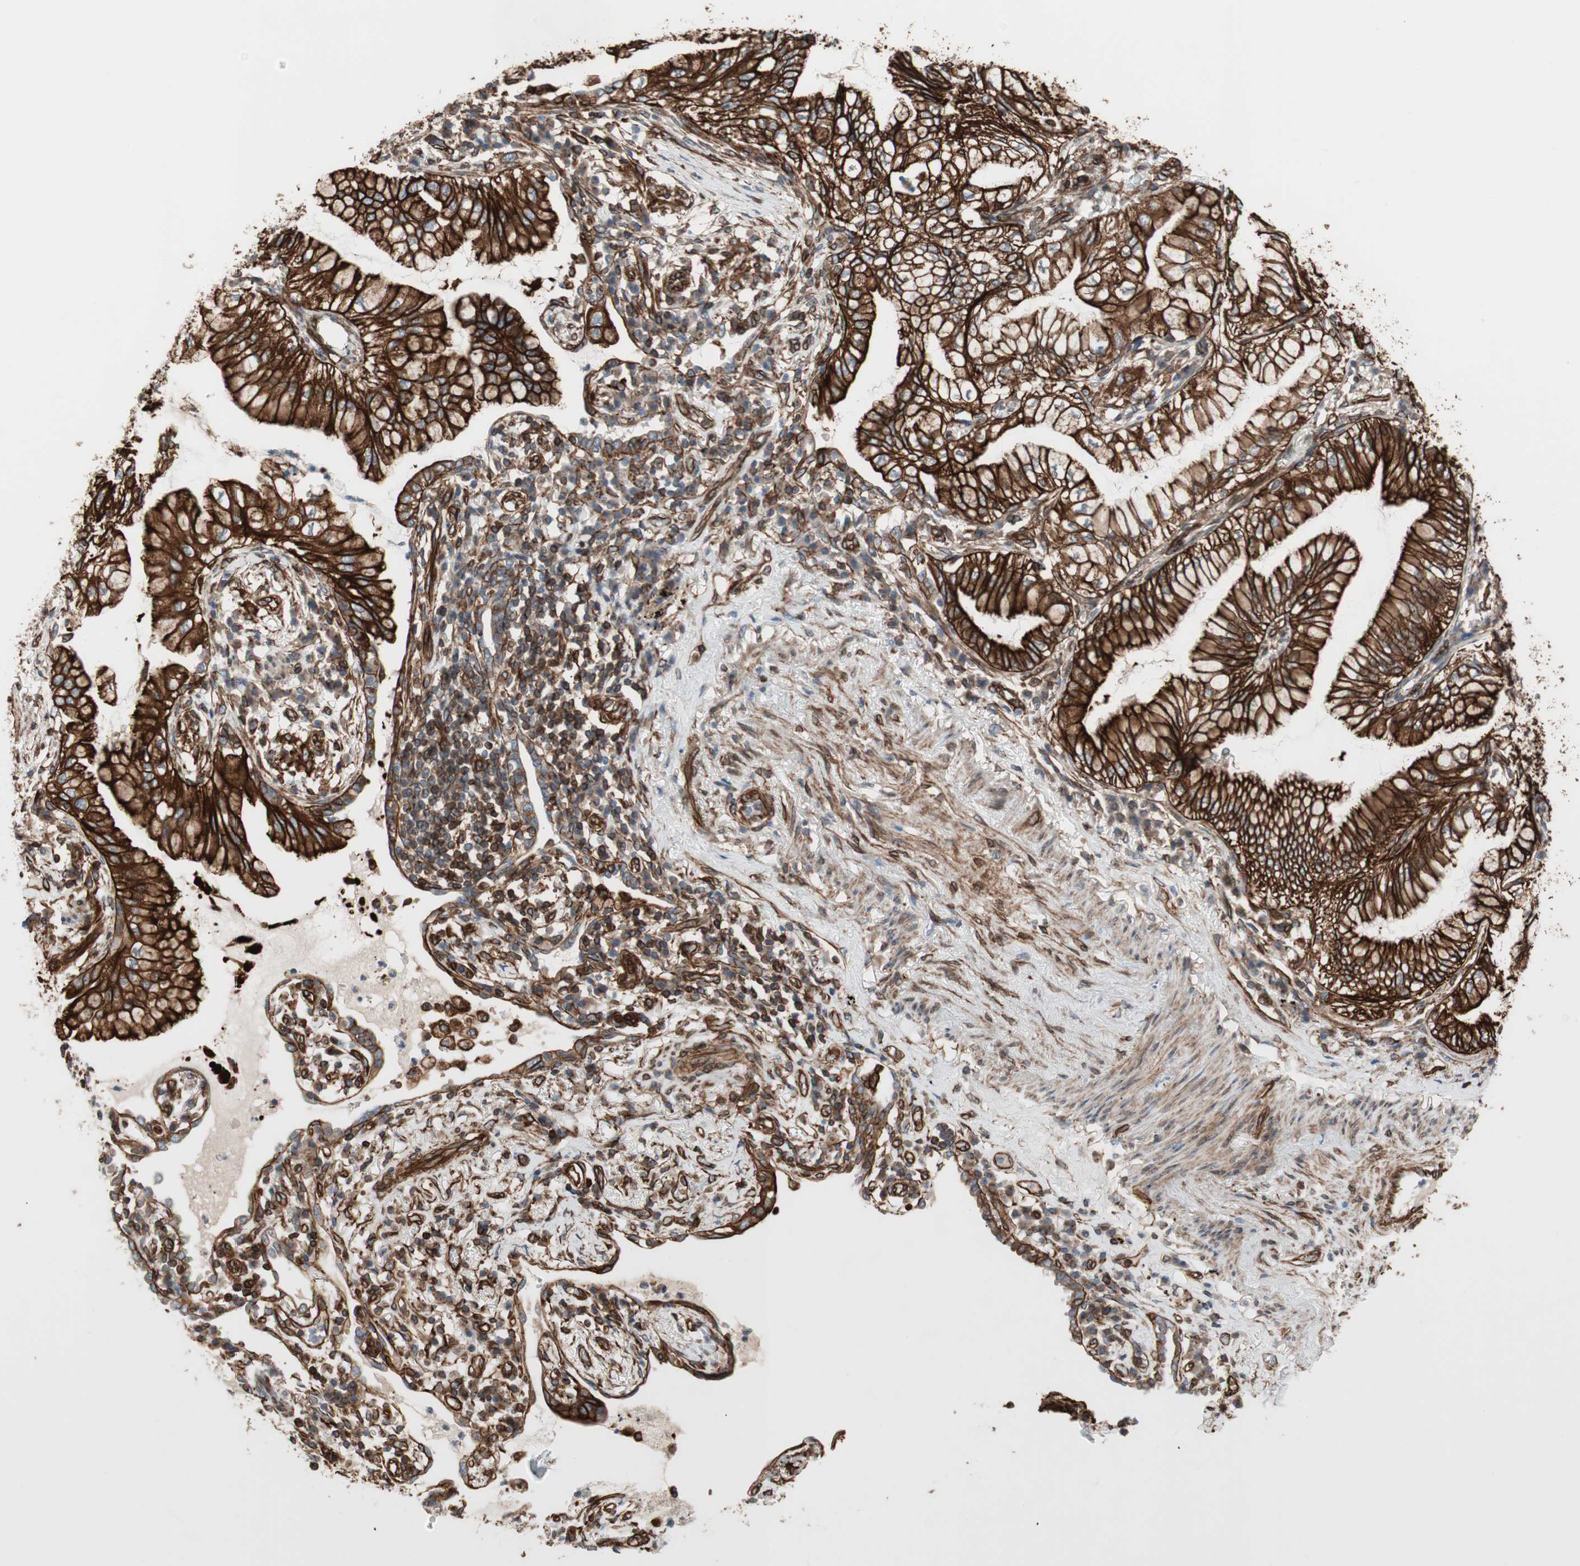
{"staining": {"intensity": "strong", "quantity": ">75%", "location": "cytoplasmic/membranous"}, "tissue": "lung cancer", "cell_type": "Tumor cells", "image_type": "cancer", "snomed": [{"axis": "morphology", "description": "Adenocarcinoma, NOS"}, {"axis": "topography", "description": "Lung"}], "caption": "An image showing strong cytoplasmic/membranous positivity in about >75% of tumor cells in lung cancer, as visualized by brown immunohistochemical staining.", "gene": "TCTA", "patient": {"sex": "female", "age": 70}}